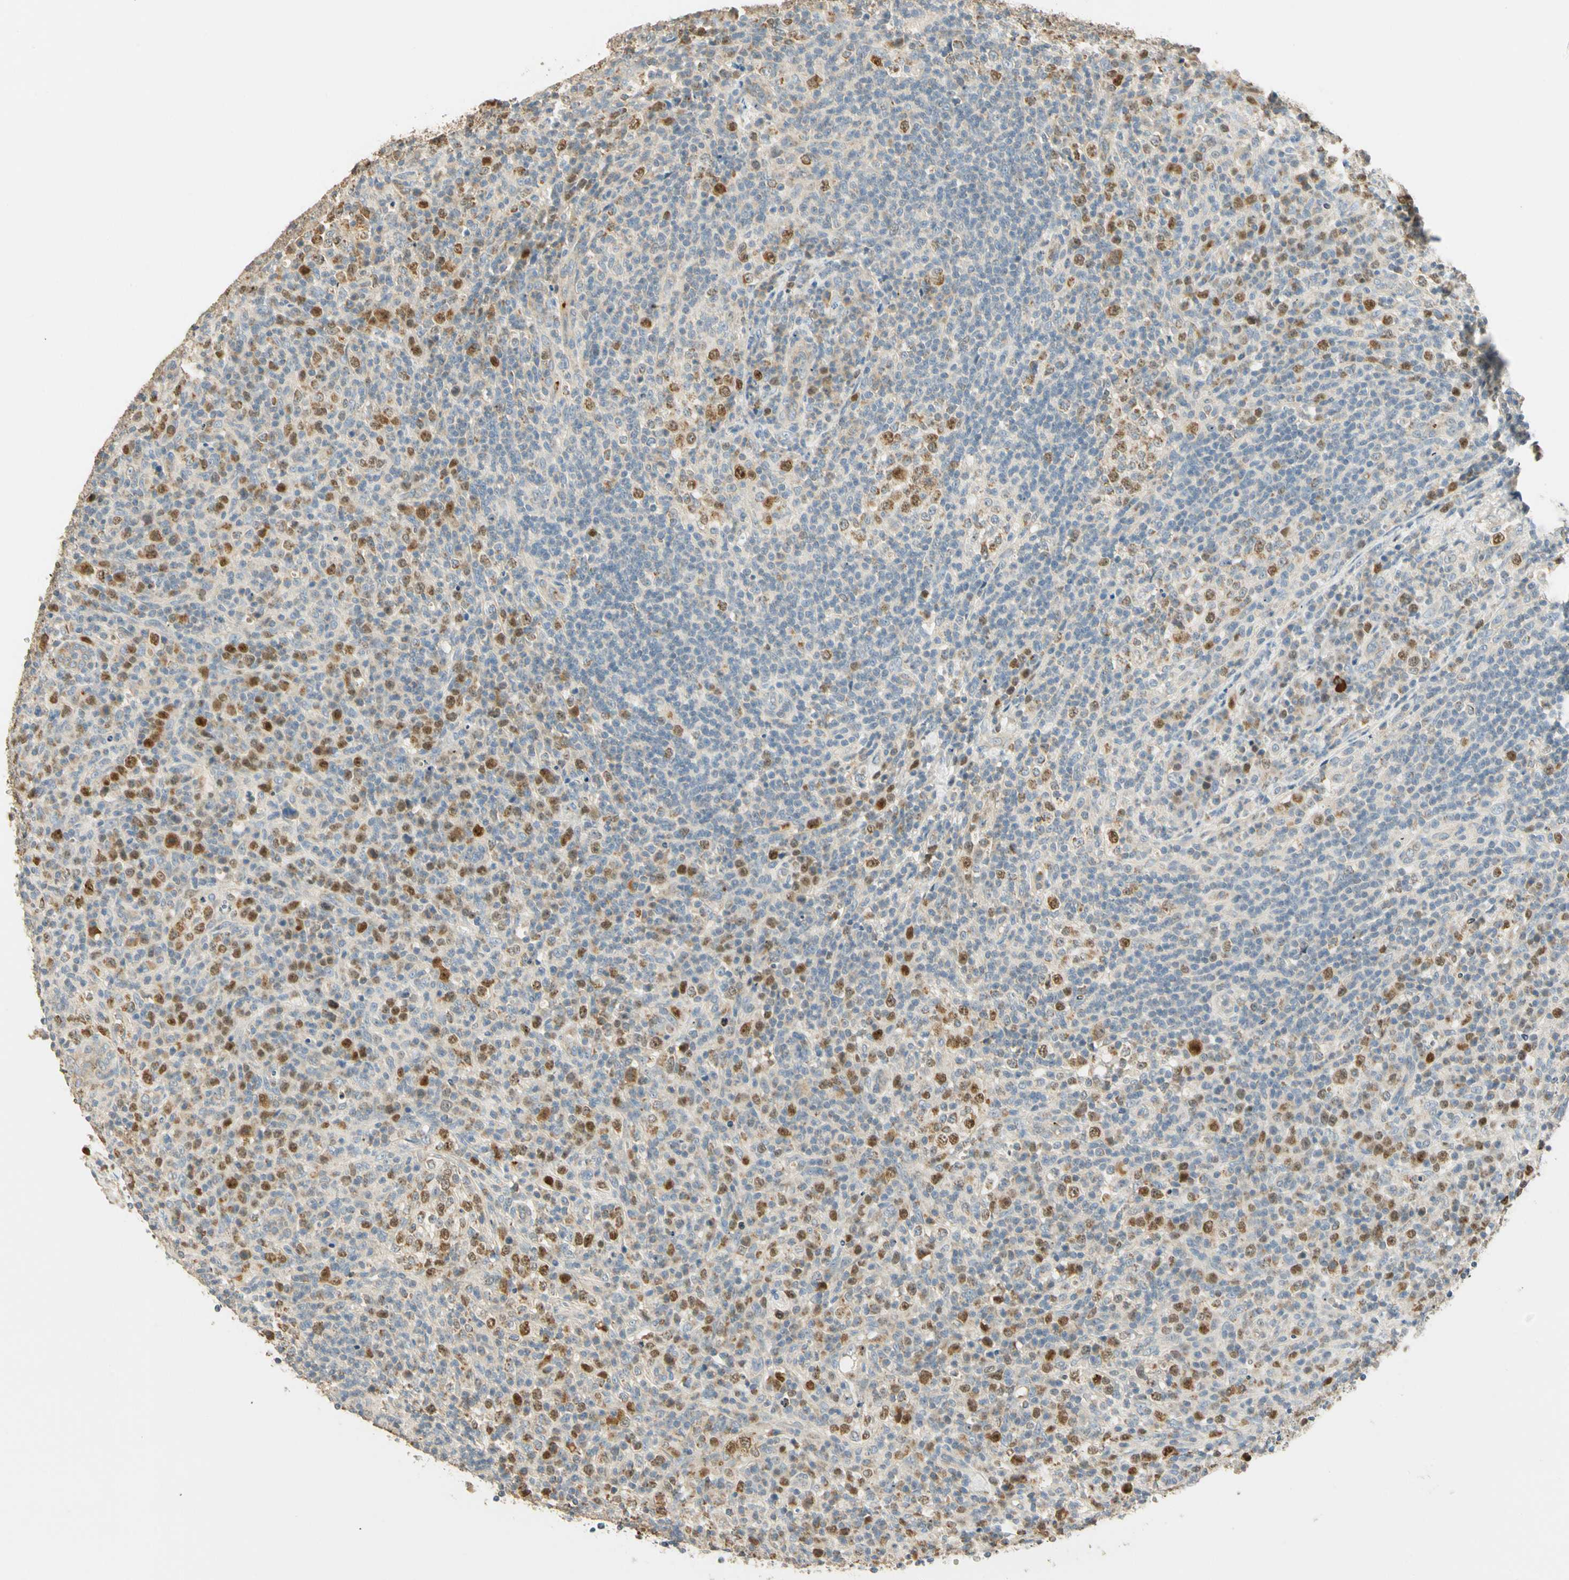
{"staining": {"intensity": "strong", "quantity": "25%-75%", "location": "nuclear"}, "tissue": "lymphoma", "cell_type": "Tumor cells", "image_type": "cancer", "snomed": [{"axis": "morphology", "description": "Malignant lymphoma, non-Hodgkin's type, High grade"}, {"axis": "topography", "description": "Lymph node"}], "caption": "Malignant lymphoma, non-Hodgkin's type (high-grade) stained with immunohistochemistry (IHC) displays strong nuclear expression in about 25%-75% of tumor cells.", "gene": "RAD18", "patient": {"sex": "female", "age": 76}}